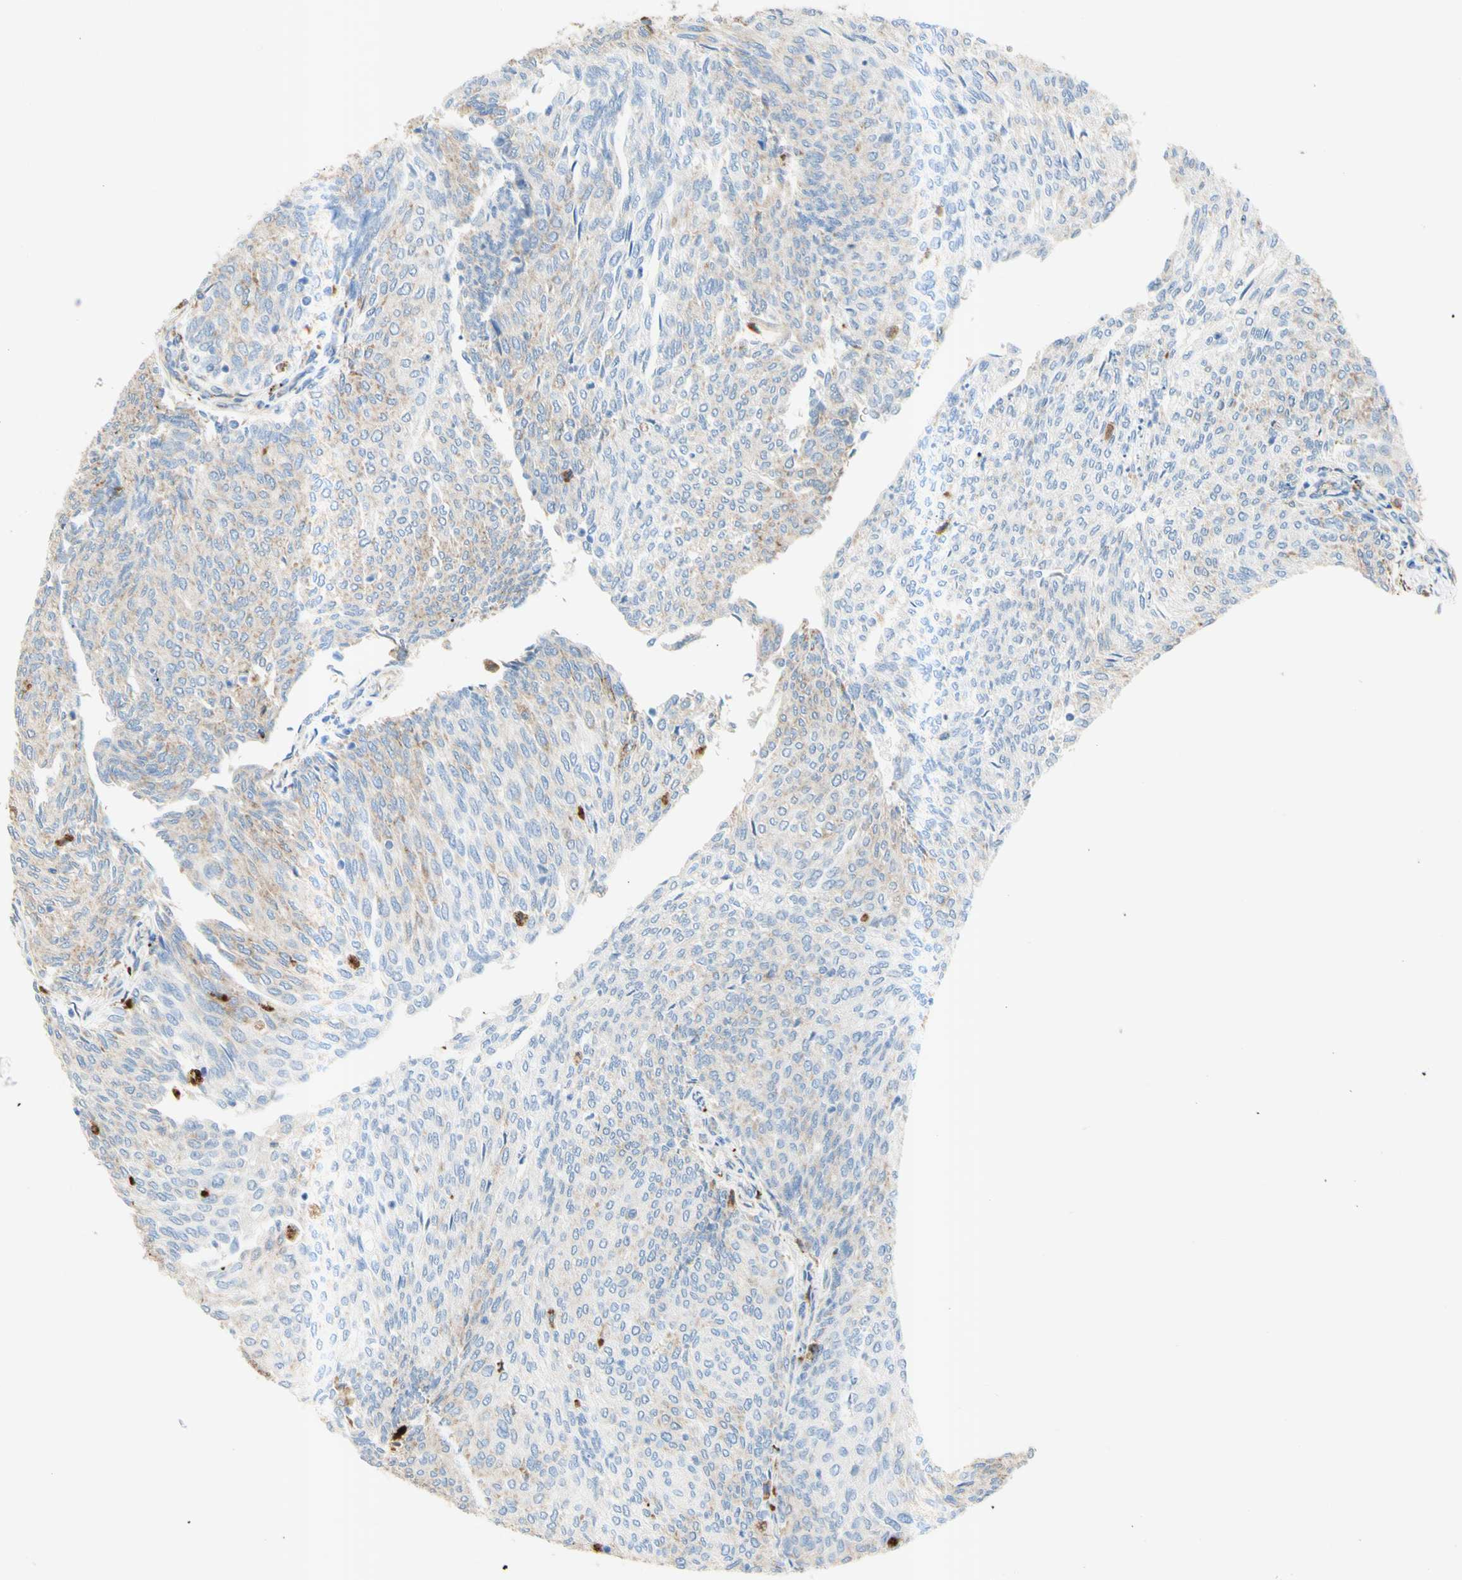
{"staining": {"intensity": "weak", "quantity": "25%-75%", "location": "cytoplasmic/membranous"}, "tissue": "urothelial cancer", "cell_type": "Tumor cells", "image_type": "cancer", "snomed": [{"axis": "morphology", "description": "Urothelial carcinoma, Low grade"}, {"axis": "topography", "description": "Urinary bladder"}], "caption": "This is a micrograph of immunohistochemistry (IHC) staining of urothelial cancer, which shows weak positivity in the cytoplasmic/membranous of tumor cells.", "gene": "URB2", "patient": {"sex": "female", "age": 79}}